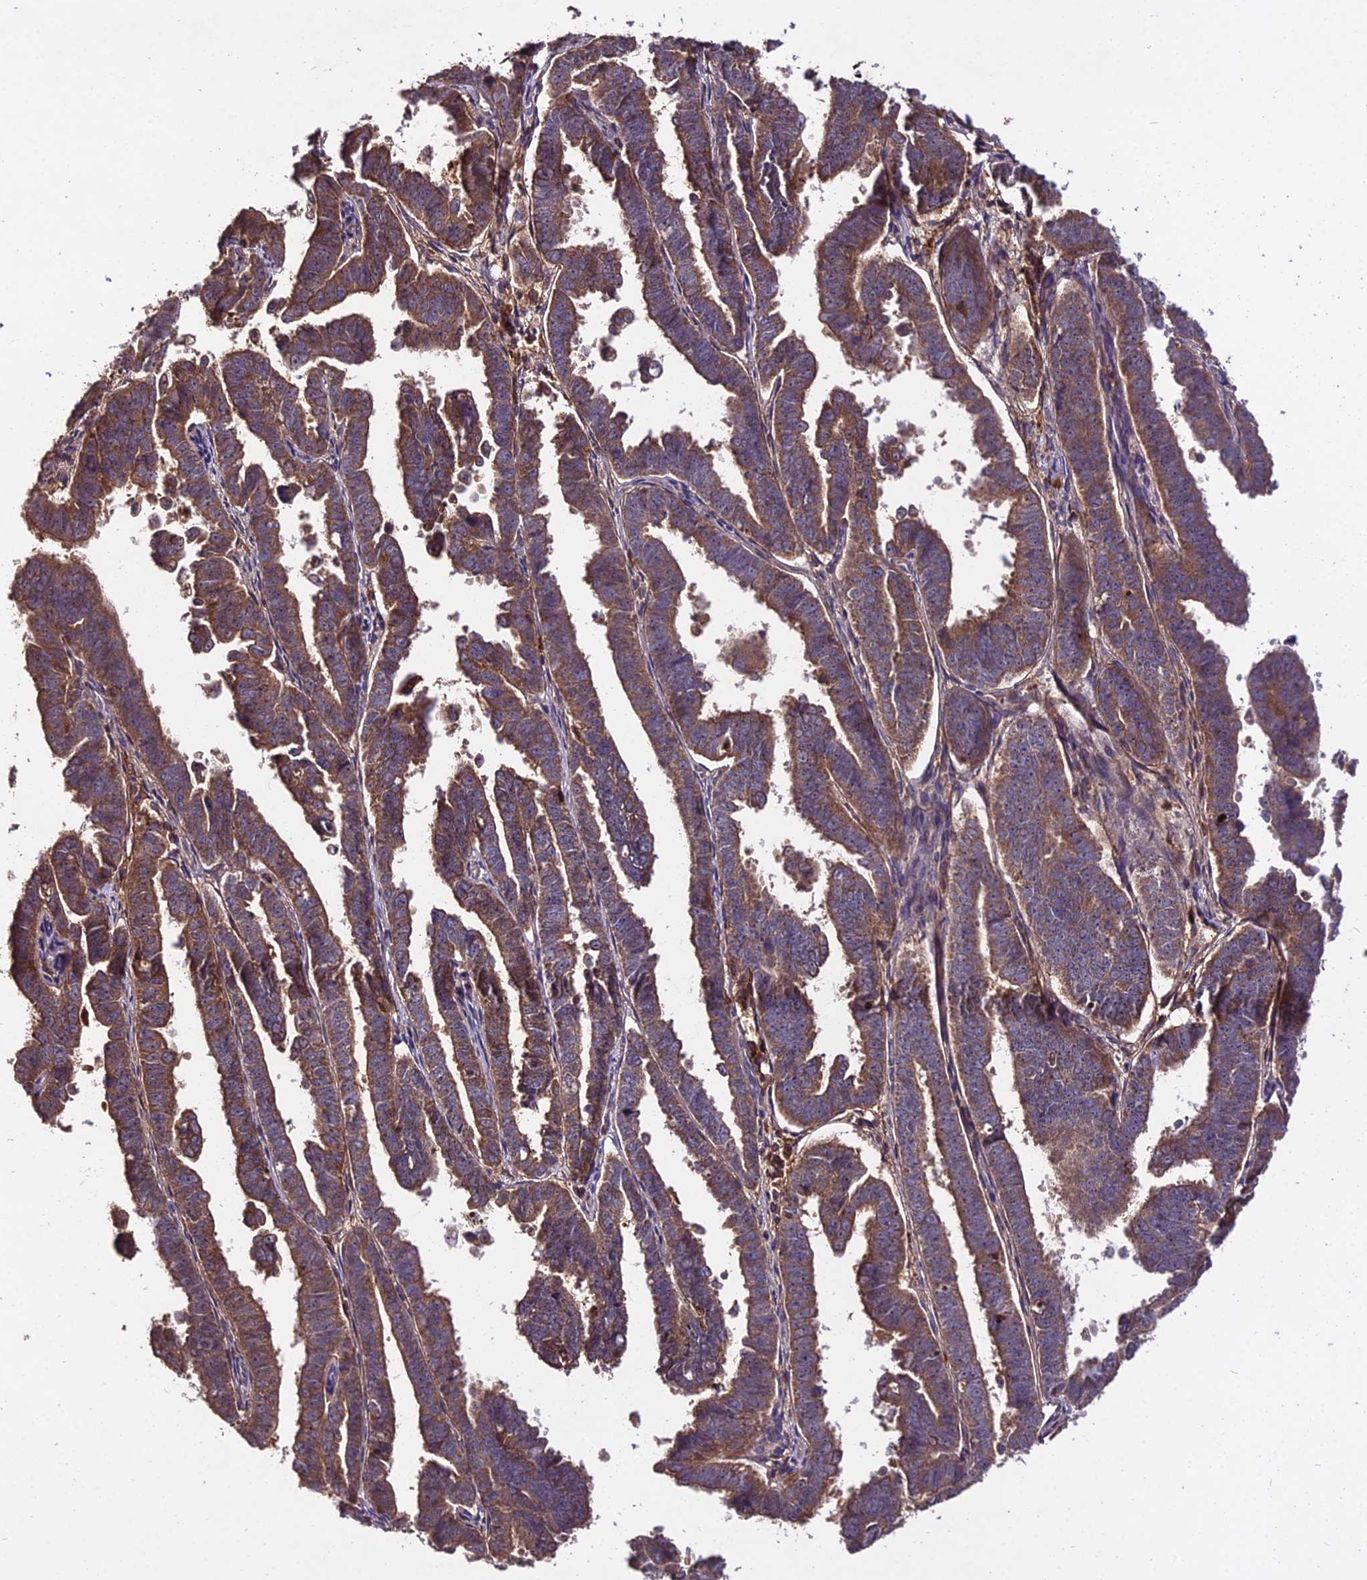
{"staining": {"intensity": "moderate", "quantity": ">75%", "location": "cytoplasmic/membranous"}, "tissue": "endometrial cancer", "cell_type": "Tumor cells", "image_type": "cancer", "snomed": [{"axis": "morphology", "description": "Adenocarcinoma, NOS"}, {"axis": "topography", "description": "Endometrium"}], "caption": "IHC photomicrograph of neoplastic tissue: endometrial cancer stained using immunohistochemistry exhibits medium levels of moderate protein expression localized specifically in the cytoplasmic/membranous of tumor cells, appearing as a cytoplasmic/membranous brown color.", "gene": "KCTD16", "patient": {"sex": "female", "age": 75}}